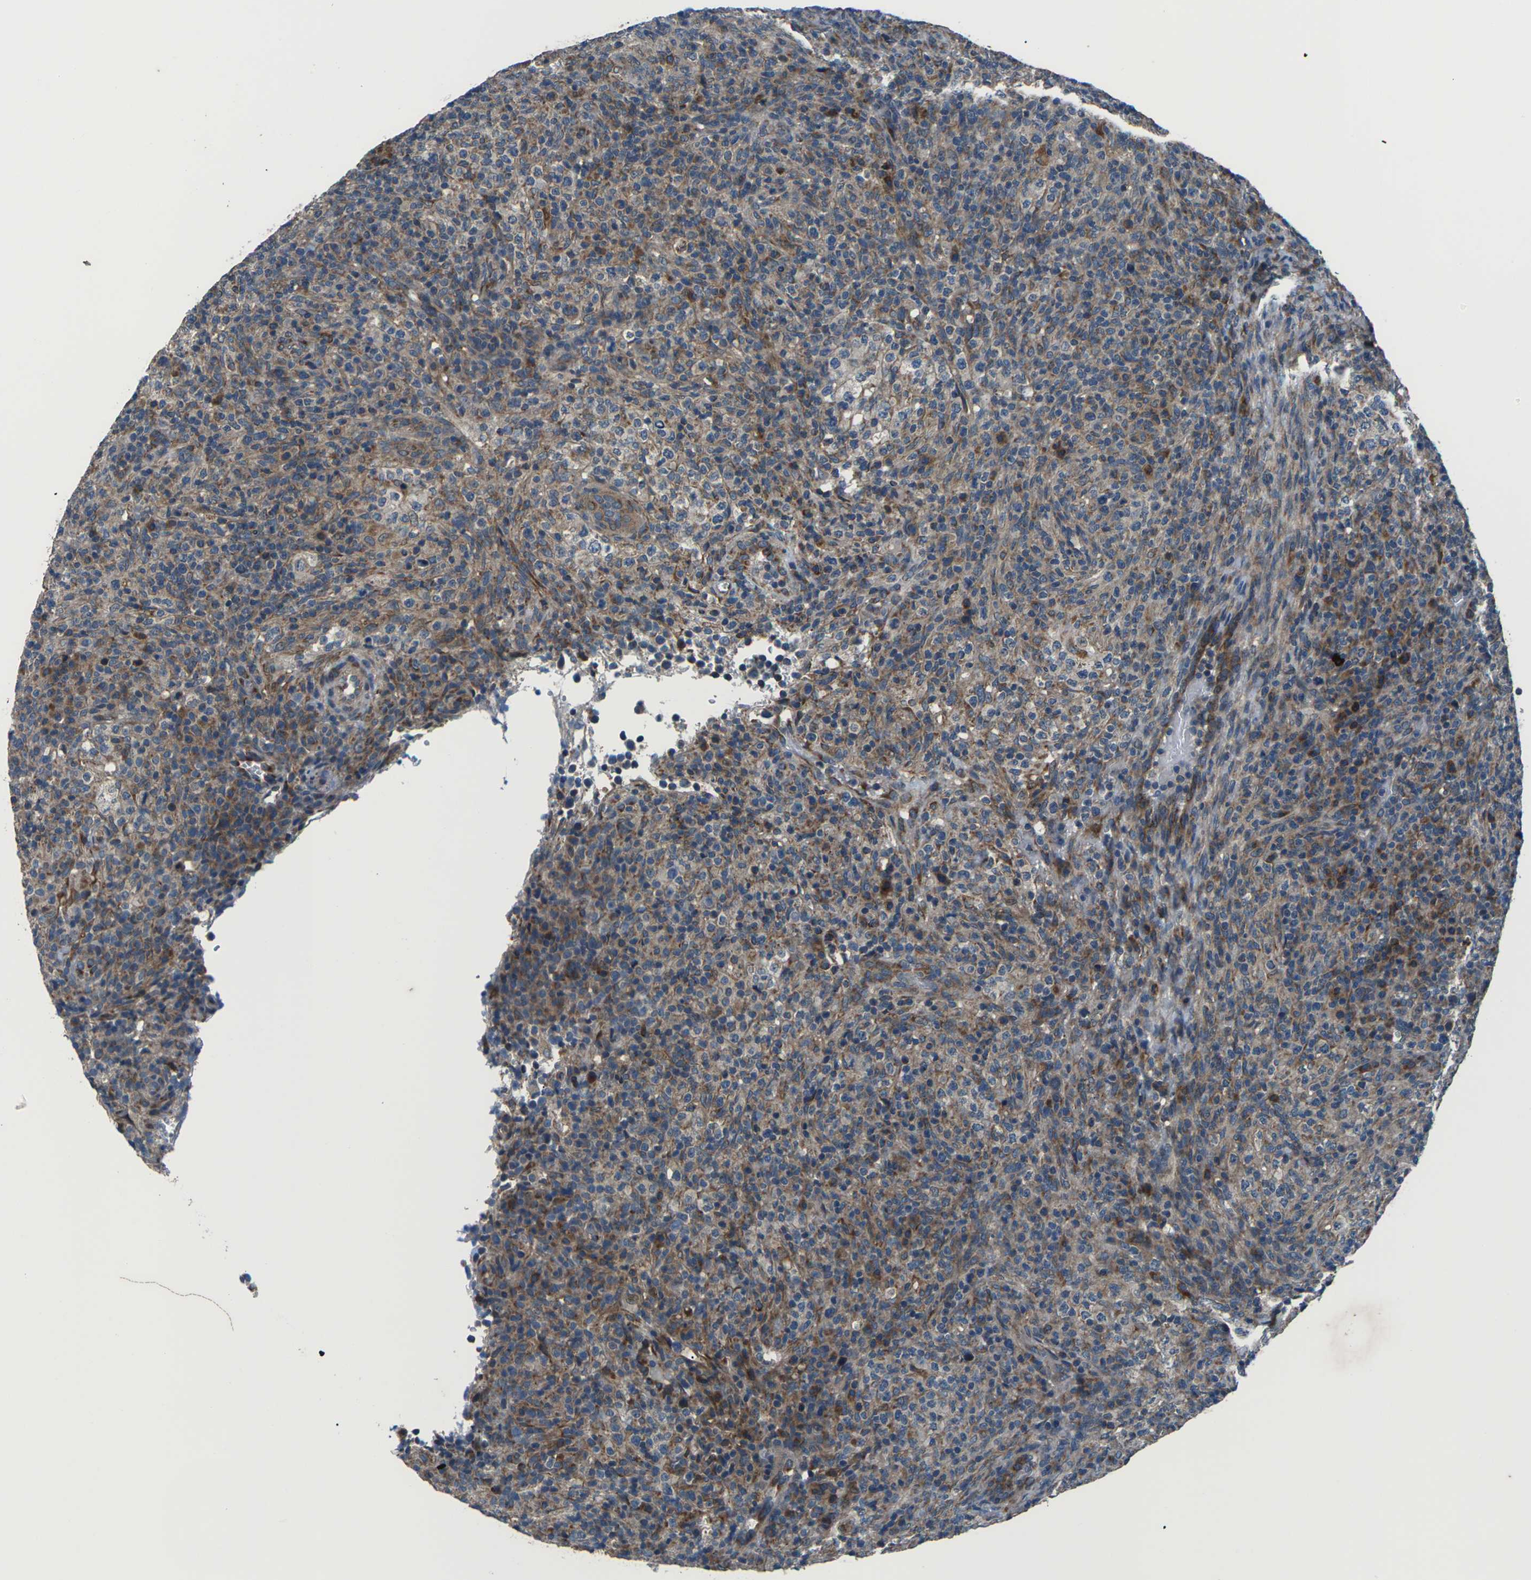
{"staining": {"intensity": "moderate", "quantity": "25%-75%", "location": "cytoplasmic/membranous"}, "tissue": "lymphoma", "cell_type": "Tumor cells", "image_type": "cancer", "snomed": [{"axis": "morphology", "description": "Malignant lymphoma, non-Hodgkin's type, High grade"}, {"axis": "topography", "description": "Lymph node"}], "caption": "Protein expression analysis of human malignant lymphoma, non-Hodgkin's type (high-grade) reveals moderate cytoplasmic/membranous positivity in about 25%-75% of tumor cells. (IHC, brightfield microscopy, high magnification).", "gene": "GABRP", "patient": {"sex": "female", "age": 76}}